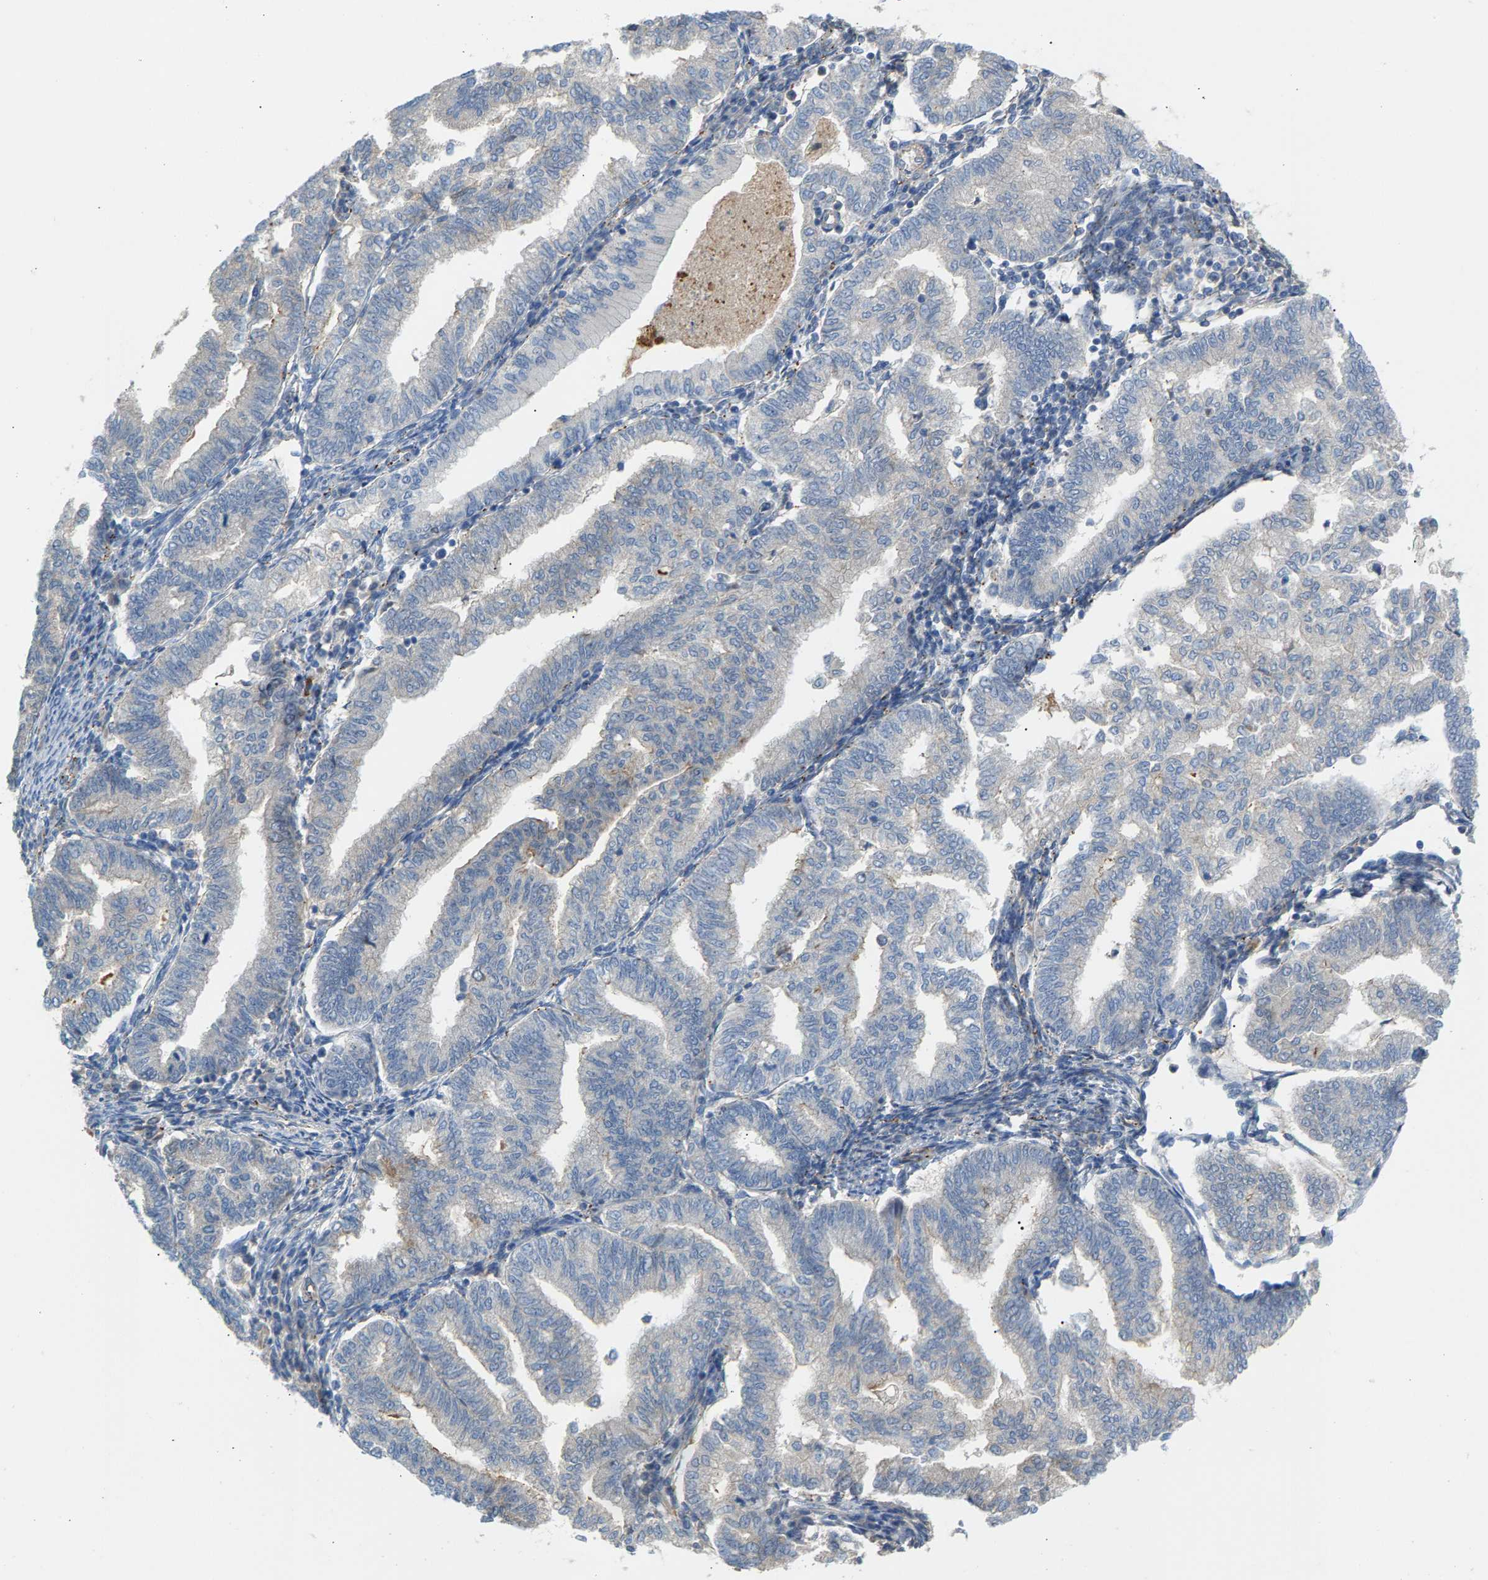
{"staining": {"intensity": "negative", "quantity": "none", "location": "none"}, "tissue": "endometrial cancer", "cell_type": "Tumor cells", "image_type": "cancer", "snomed": [{"axis": "morphology", "description": "Polyp, NOS"}, {"axis": "morphology", "description": "Adenocarcinoma, NOS"}, {"axis": "morphology", "description": "Adenoma, NOS"}, {"axis": "topography", "description": "Endometrium"}], "caption": "Immunohistochemistry histopathology image of endometrial cancer (adenocarcinoma) stained for a protein (brown), which displays no staining in tumor cells.", "gene": "KRTAP27-1", "patient": {"sex": "female", "age": 79}}